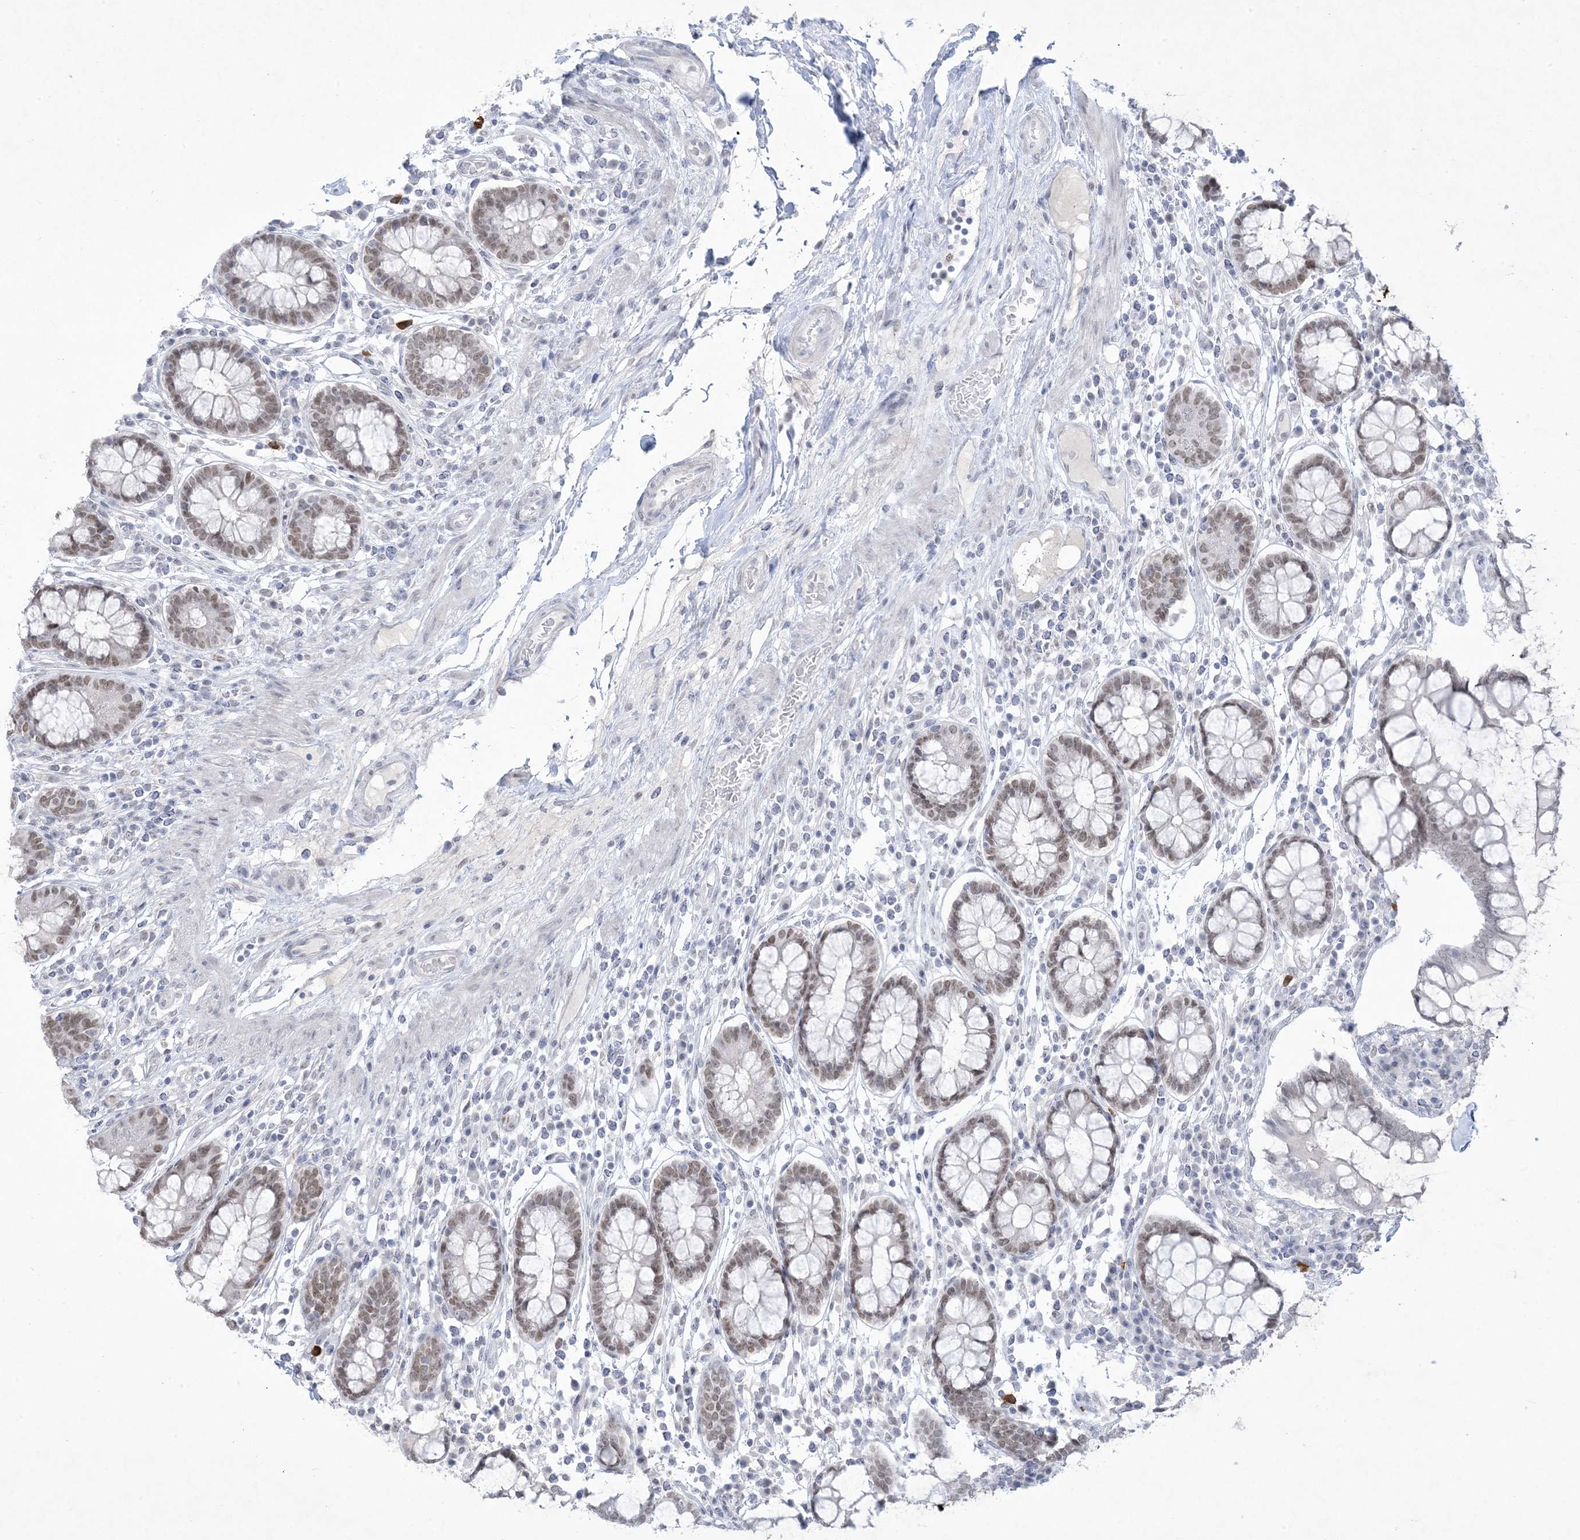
{"staining": {"intensity": "negative", "quantity": "none", "location": "none"}, "tissue": "colon", "cell_type": "Endothelial cells", "image_type": "normal", "snomed": [{"axis": "morphology", "description": "Normal tissue, NOS"}, {"axis": "topography", "description": "Colon"}], "caption": "Endothelial cells are negative for protein expression in benign human colon. The staining is performed using DAB brown chromogen with nuclei counter-stained in using hematoxylin.", "gene": "HOMEZ", "patient": {"sex": "female", "age": 79}}